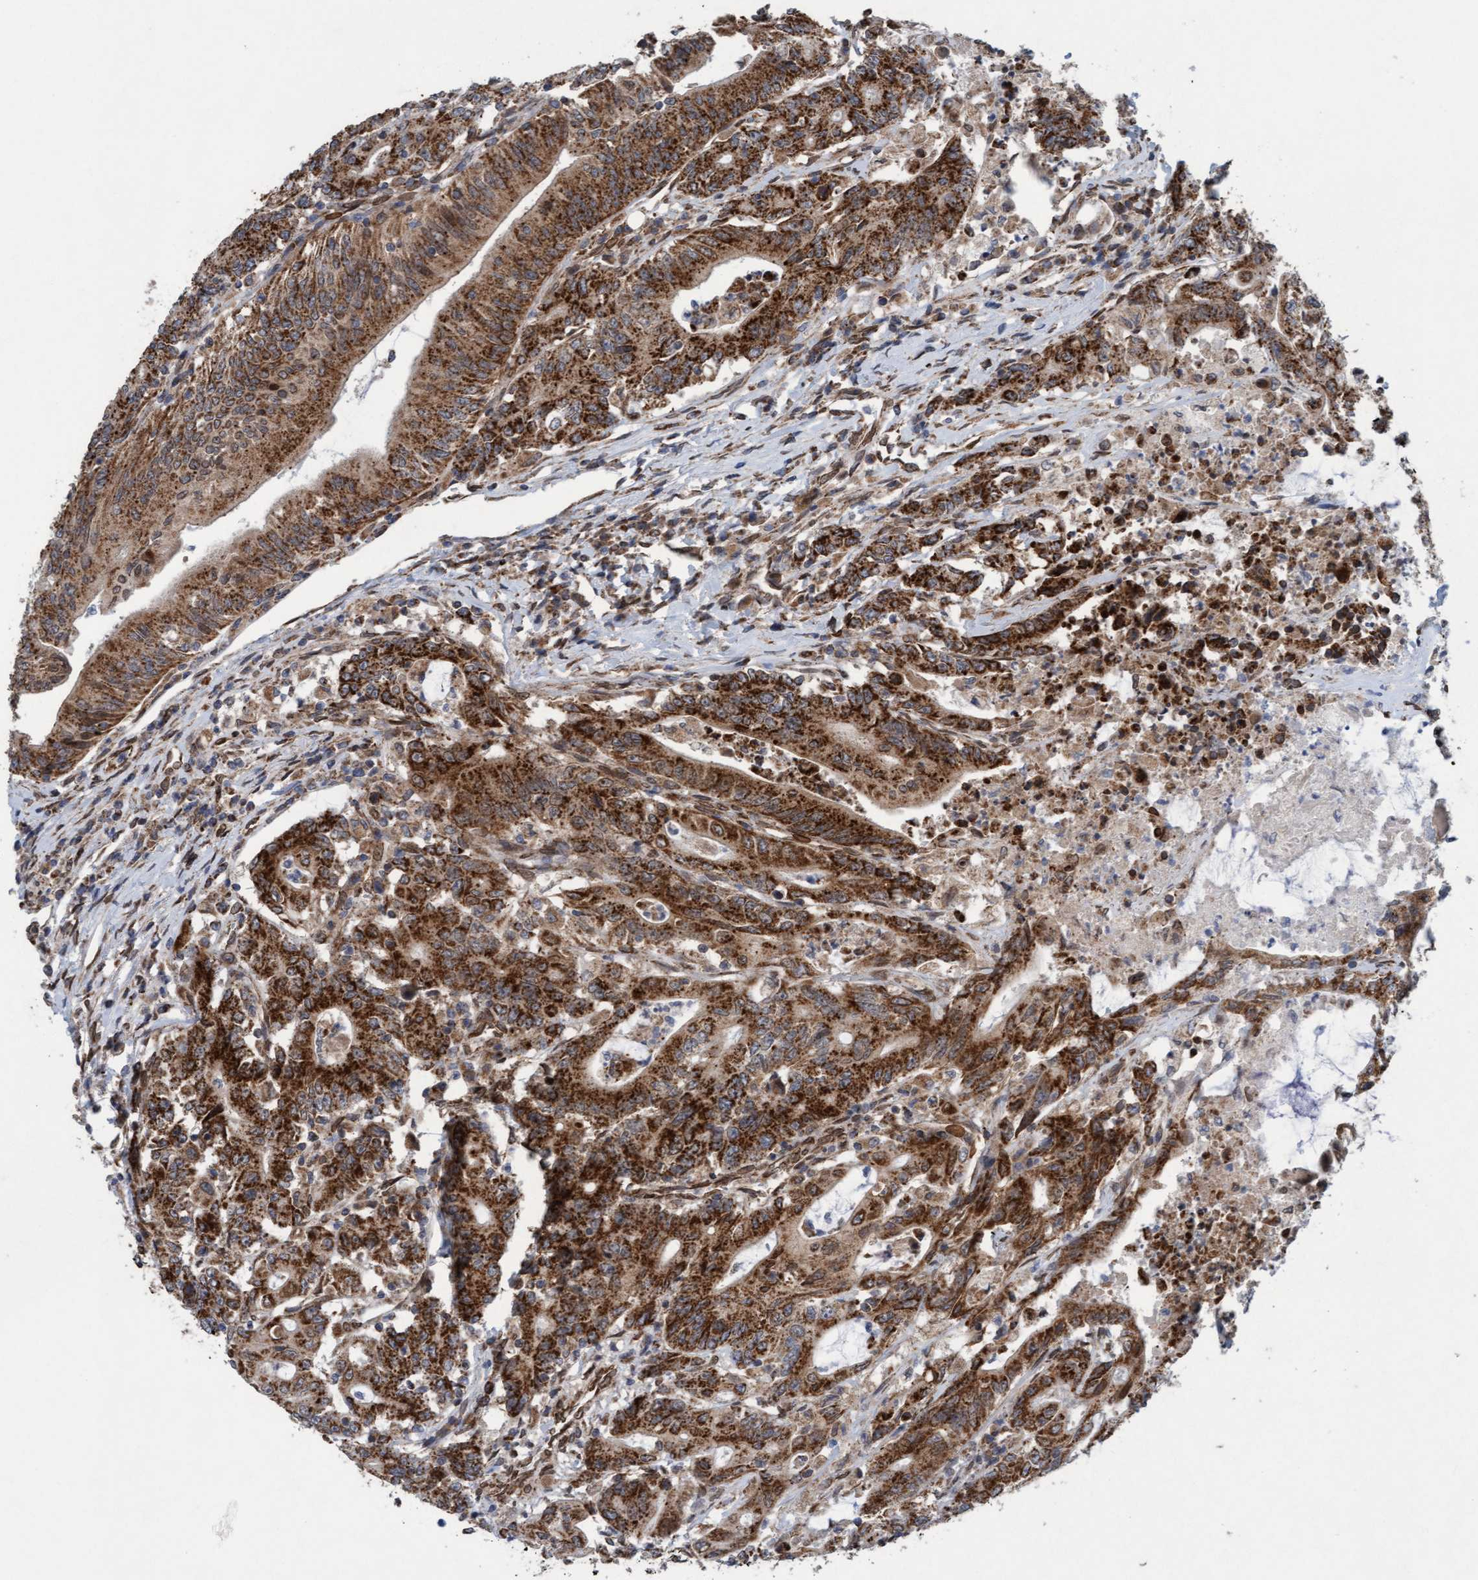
{"staining": {"intensity": "strong", "quantity": ">75%", "location": "cytoplasmic/membranous"}, "tissue": "colorectal cancer", "cell_type": "Tumor cells", "image_type": "cancer", "snomed": [{"axis": "morphology", "description": "Adenocarcinoma, NOS"}, {"axis": "topography", "description": "Colon"}], "caption": "There is high levels of strong cytoplasmic/membranous staining in tumor cells of colorectal cancer, as demonstrated by immunohistochemical staining (brown color).", "gene": "MRPS23", "patient": {"sex": "female", "age": 77}}